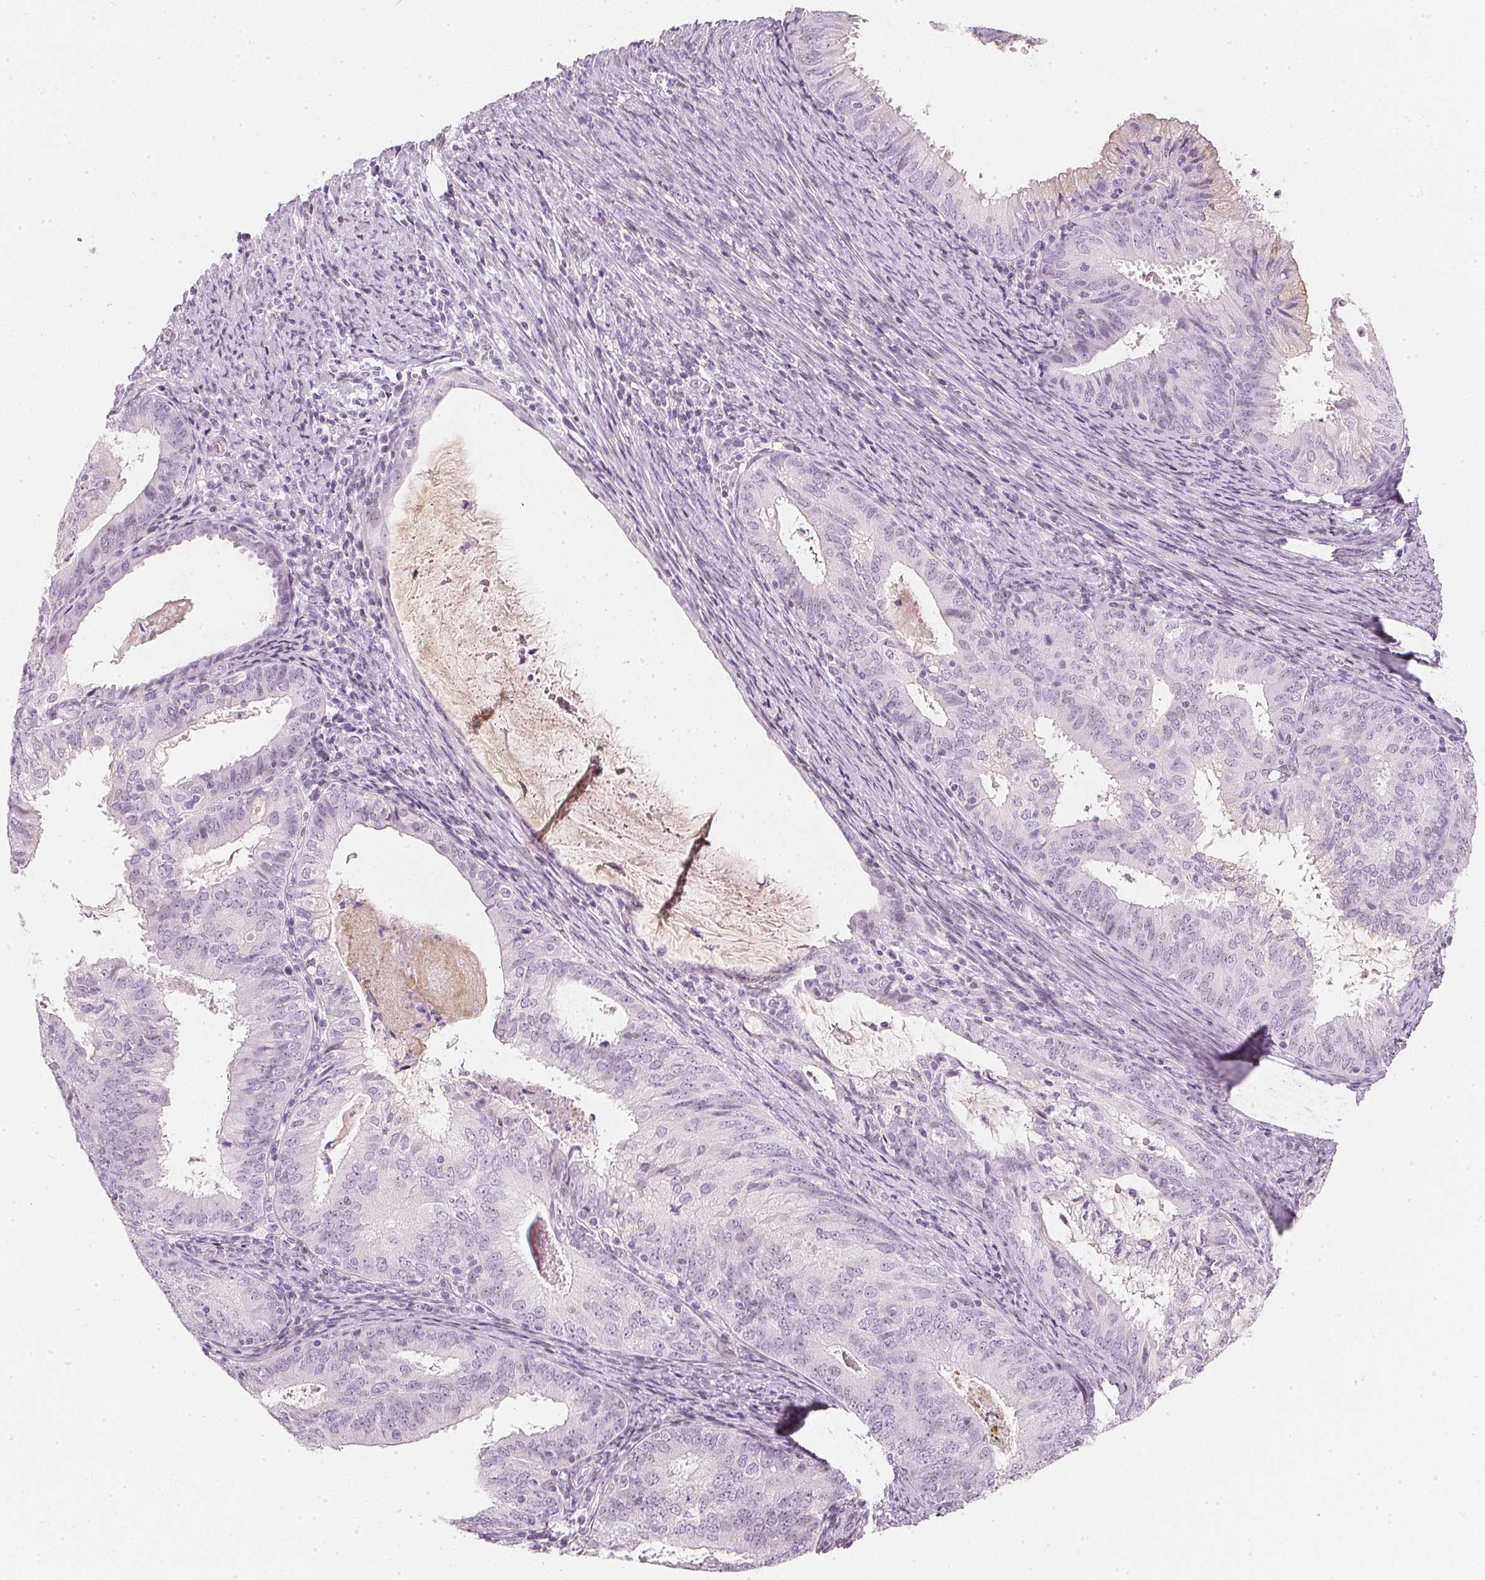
{"staining": {"intensity": "negative", "quantity": "none", "location": "none"}, "tissue": "endometrial cancer", "cell_type": "Tumor cells", "image_type": "cancer", "snomed": [{"axis": "morphology", "description": "Adenocarcinoma, NOS"}, {"axis": "topography", "description": "Endometrium"}], "caption": "Tumor cells are negative for brown protein staining in adenocarcinoma (endometrial). The staining is performed using DAB brown chromogen with nuclei counter-stained in using hematoxylin.", "gene": "CHST4", "patient": {"sex": "female", "age": 57}}